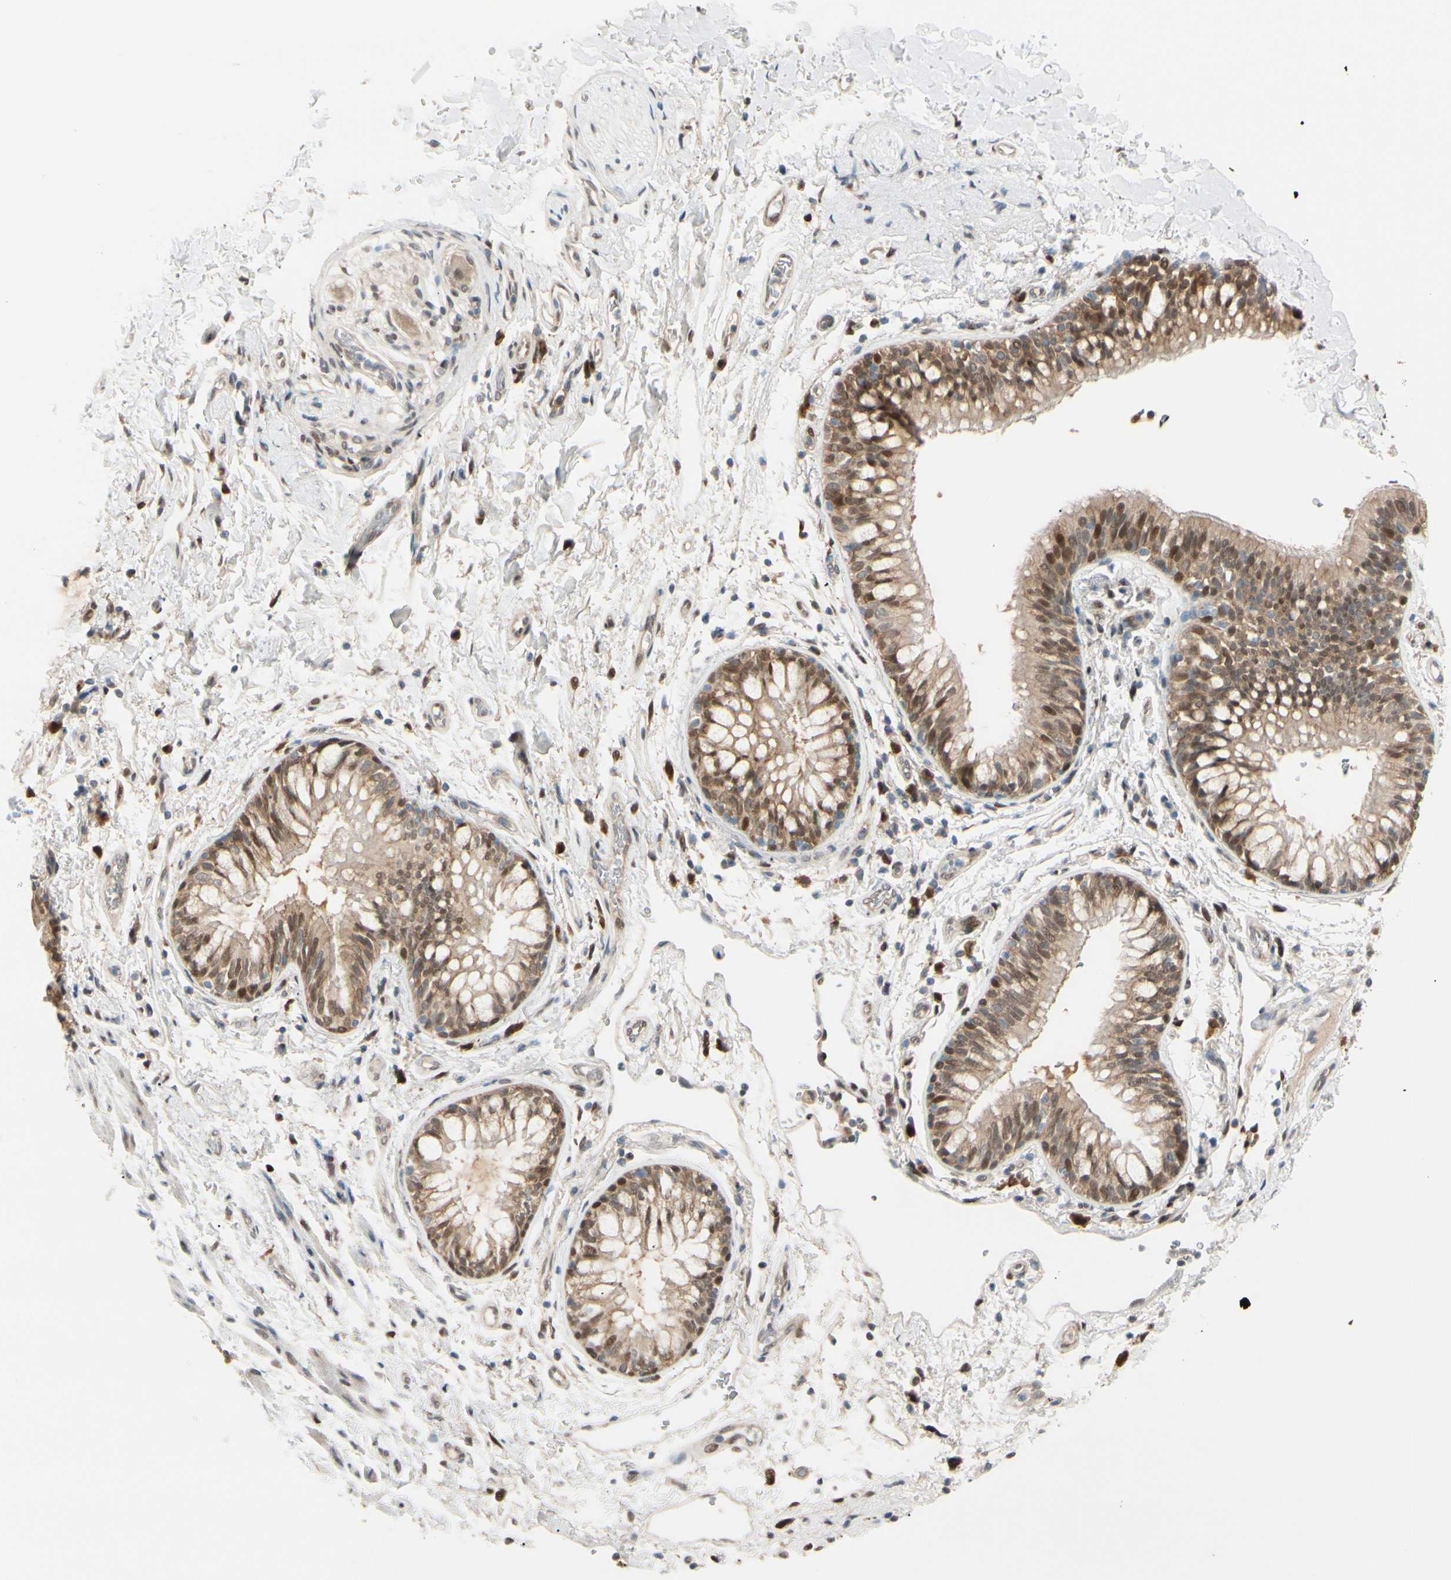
{"staining": {"intensity": "weak", "quantity": ">75%", "location": "cytoplasmic/membranous"}, "tissue": "adipose tissue", "cell_type": "Adipocytes", "image_type": "normal", "snomed": [{"axis": "morphology", "description": "Normal tissue, NOS"}, {"axis": "topography", "description": "Cartilage tissue"}, {"axis": "topography", "description": "Bronchus"}], "caption": "High-magnification brightfield microscopy of benign adipose tissue stained with DAB (brown) and counterstained with hematoxylin (blue). adipocytes exhibit weak cytoplasmic/membranous staining is present in approximately>75% of cells. Using DAB (brown) and hematoxylin (blue) stains, captured at high magnification using brightfield microscopy.", "gene": "PTTG1", "patient": {"sex": "female", "age": 73}}